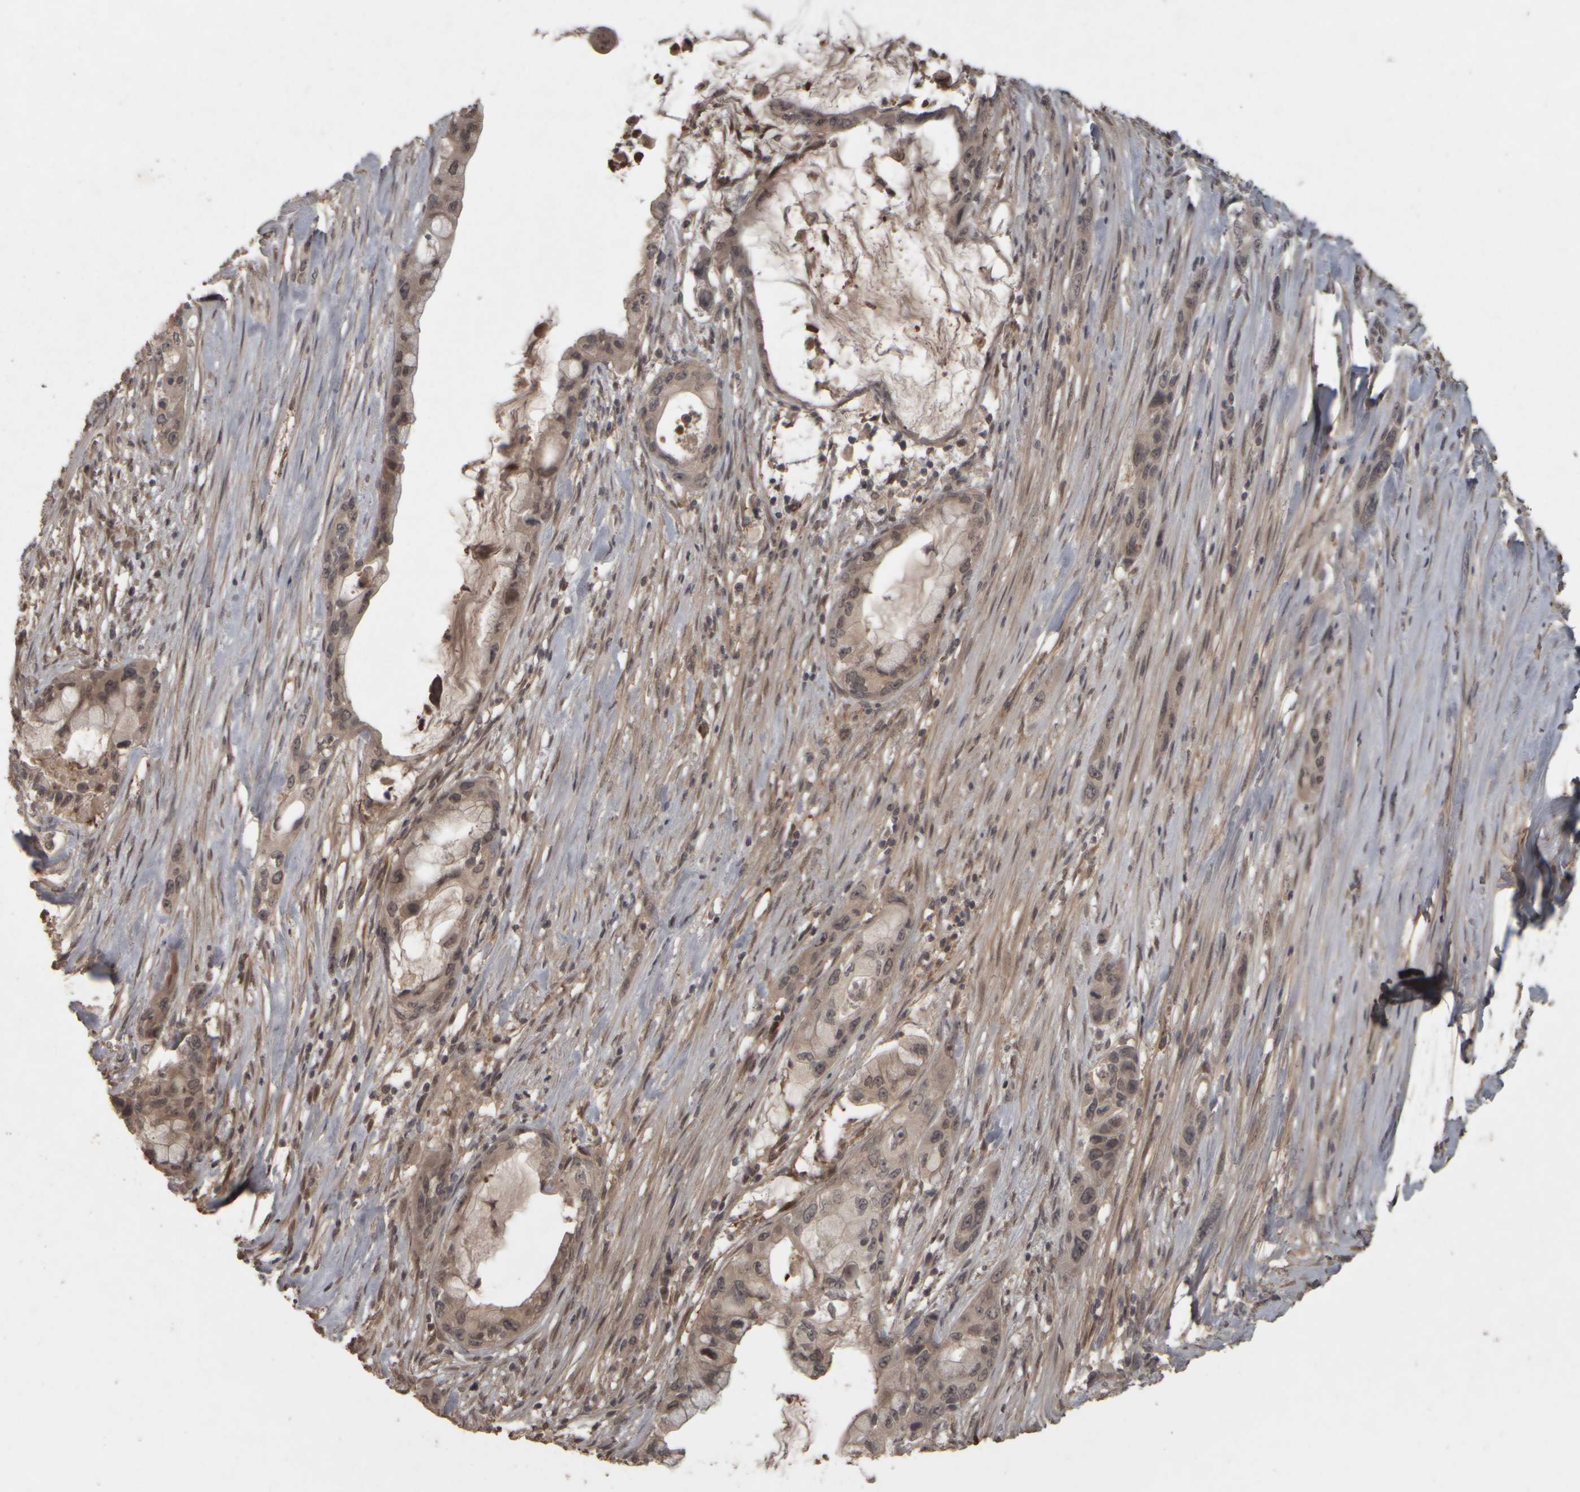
{"staining": {"intensity": "weak", "quantity": ">75%", "location": "cytoplasmic/membranous"}, "tissue": "pancreatic cancer", "cell_type": "Tumor cells", "image_type": "cancer", "snomed": [{"axis": "morphology", "description": "Adenocarcinoma, NOS"}, {"axis": "topography", "description": "Pancreas"}], "caption": "The photomicrograph exhibits a brown stain indicating the presence of a protein in the cytoplasmic/membranous of tumor cells in pancreatic adenocarcinoma. The protein of interest is shown in brown color, while the nuclei are stained blue.", "gene": "ACO1", "patient": {"sex": "male", "age": 53}}